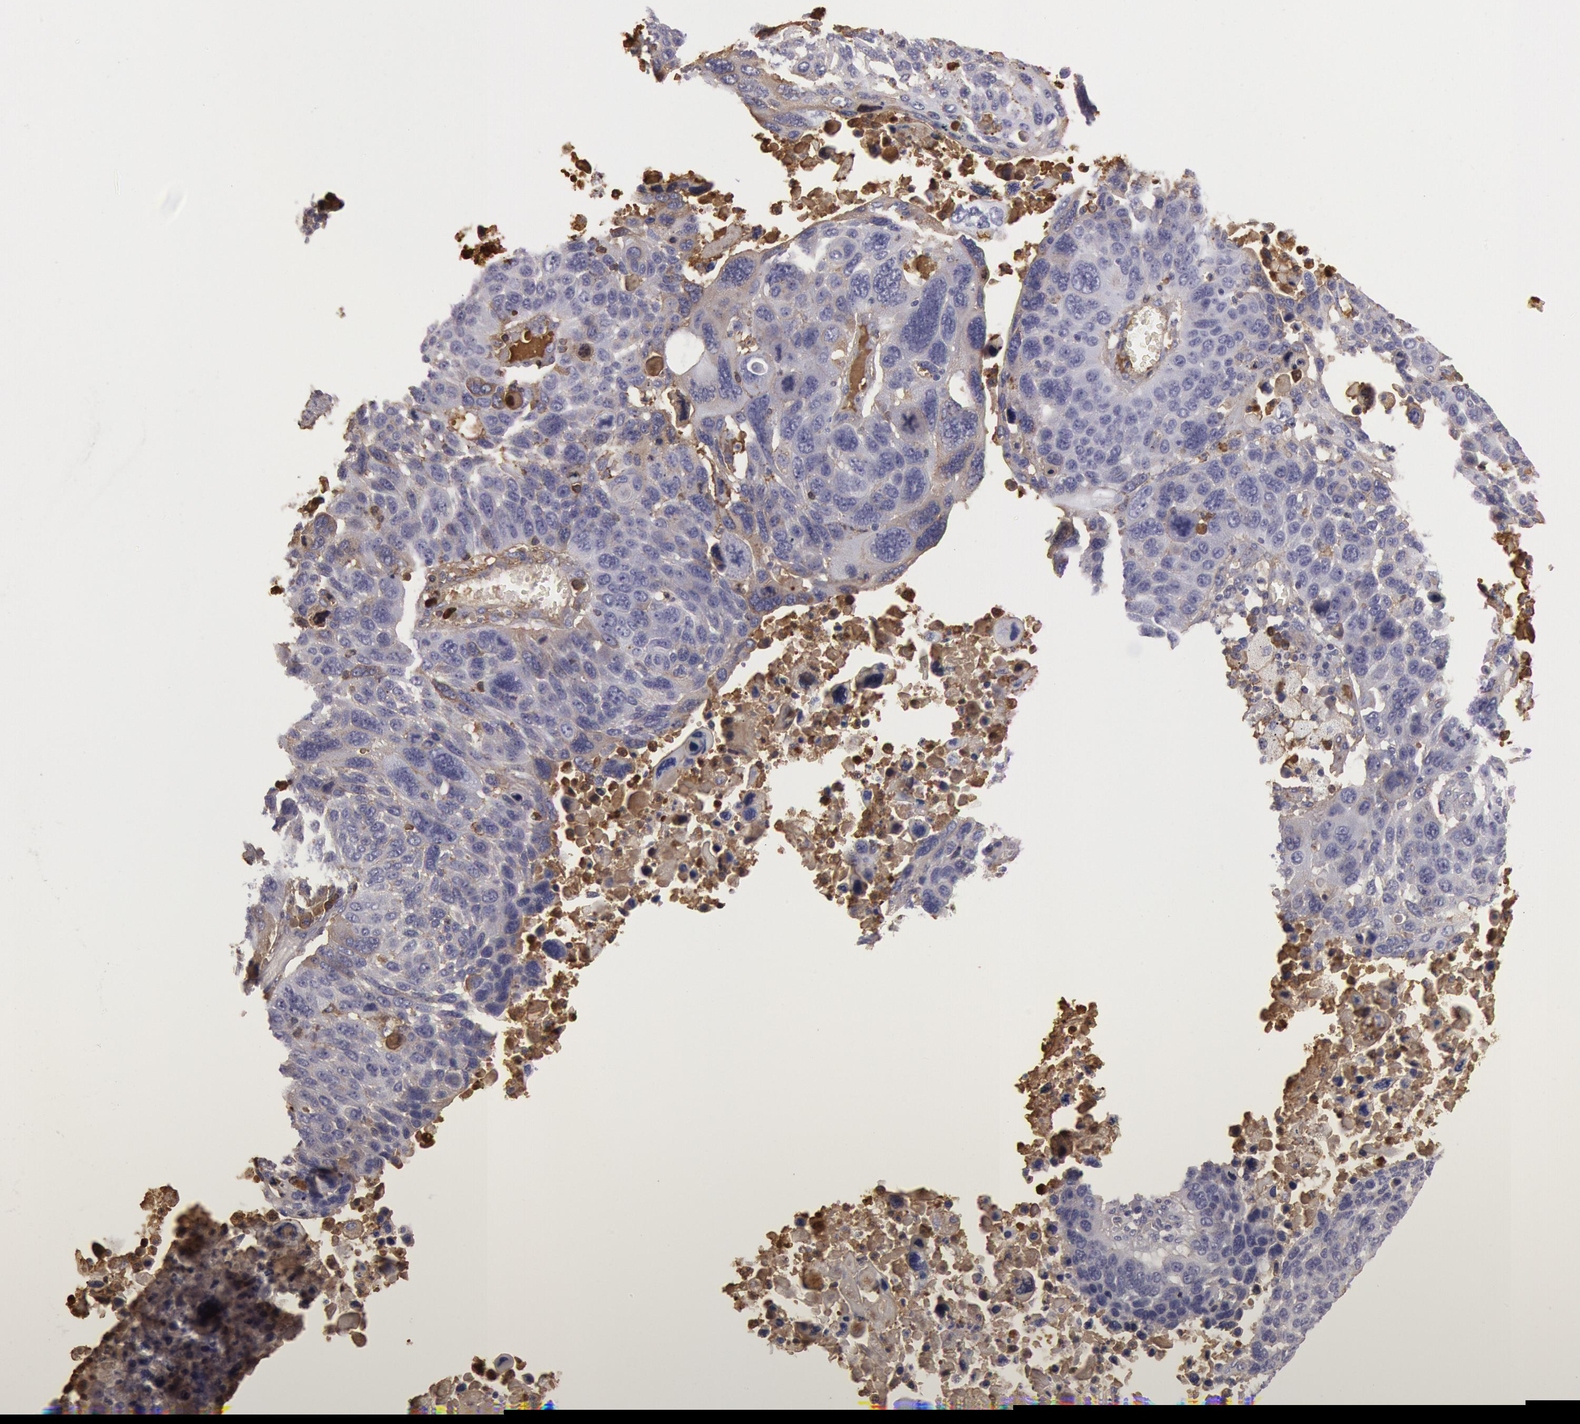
{"staining": {"intensity": "moderate", "quantity": "25%-75%", "location": "cytoplasmic/membranous"}, "tissue": "lung cancer", "cell_type": "Tumor cells", "image_type": "cancer", "snomed": [{"axis": "morphology", "description": "Squamous cell carcinoma, NOS"}, {"axis": "topography", "description": "Lung"}], "caption": "There is medium levels of moderate cytoplasmic/membranous expression in tumor cells of squamous cell carcinoma (lung), as demonstrated by immunohistochemical staining (brown color).", "gene": "IGHG1", "patient": {"sex": "male", "age": 68}}